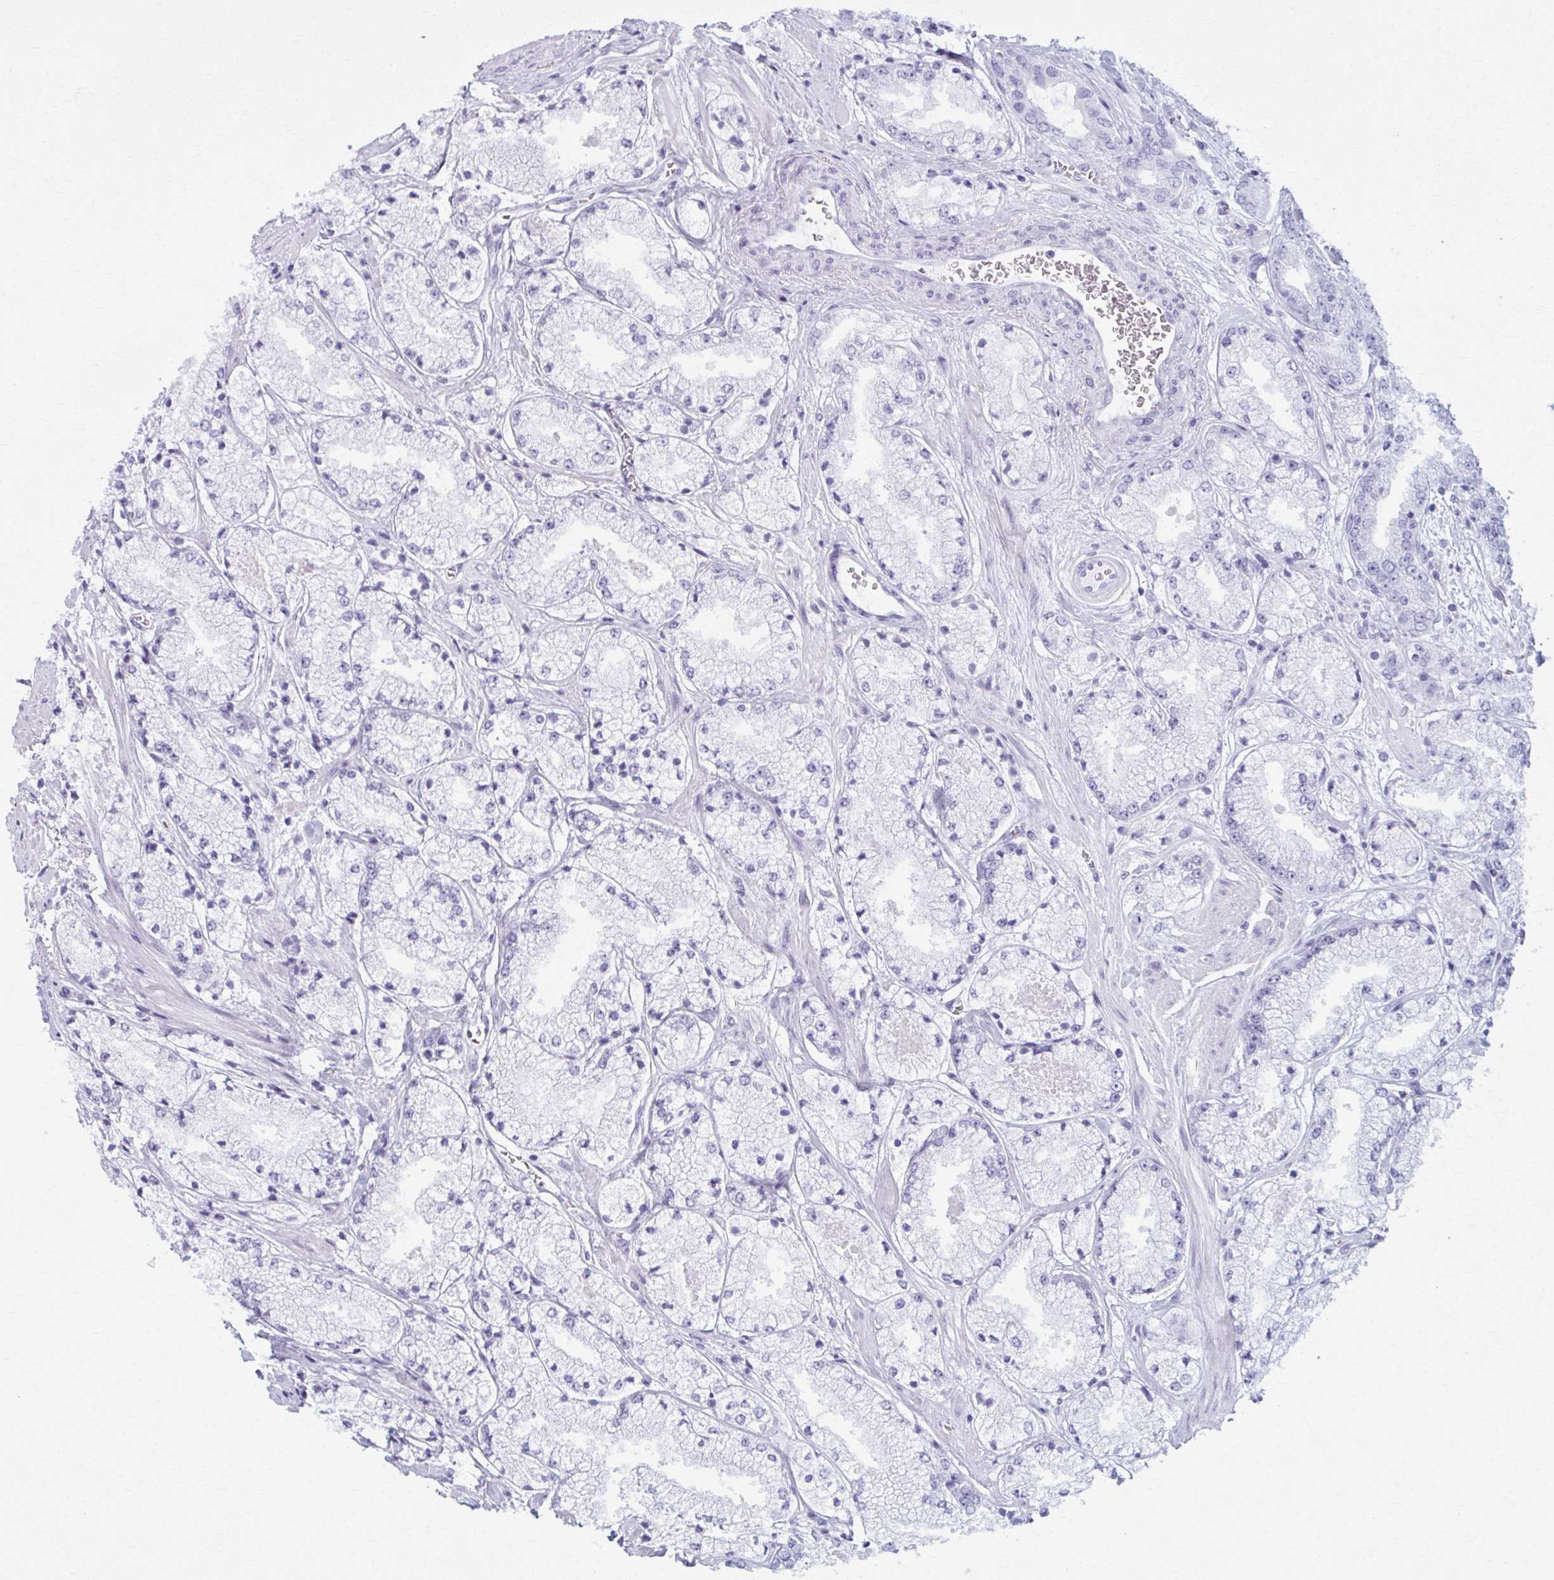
{"staining": {"intensity": "negative", "quantity": "none", "location": "none"}, "tissue": "prostate cancer", "cell_type": "Tumor cells", "image_type": "cancer", "snomed": [{"axis": "morphology", "description": "Adenocarcinoma, High grade"}, {"axis": "topography", "description": "Prostate"}], "caption": "Tumor cells are negative for protein expression in human prostate cancer. Brightfield microscopy of IHC stained with DAB (brown) and hematoxylin (blue), captured at high magnification.", "gene": "NUMBL", "patient": {"sex": "male", "age": 63}}